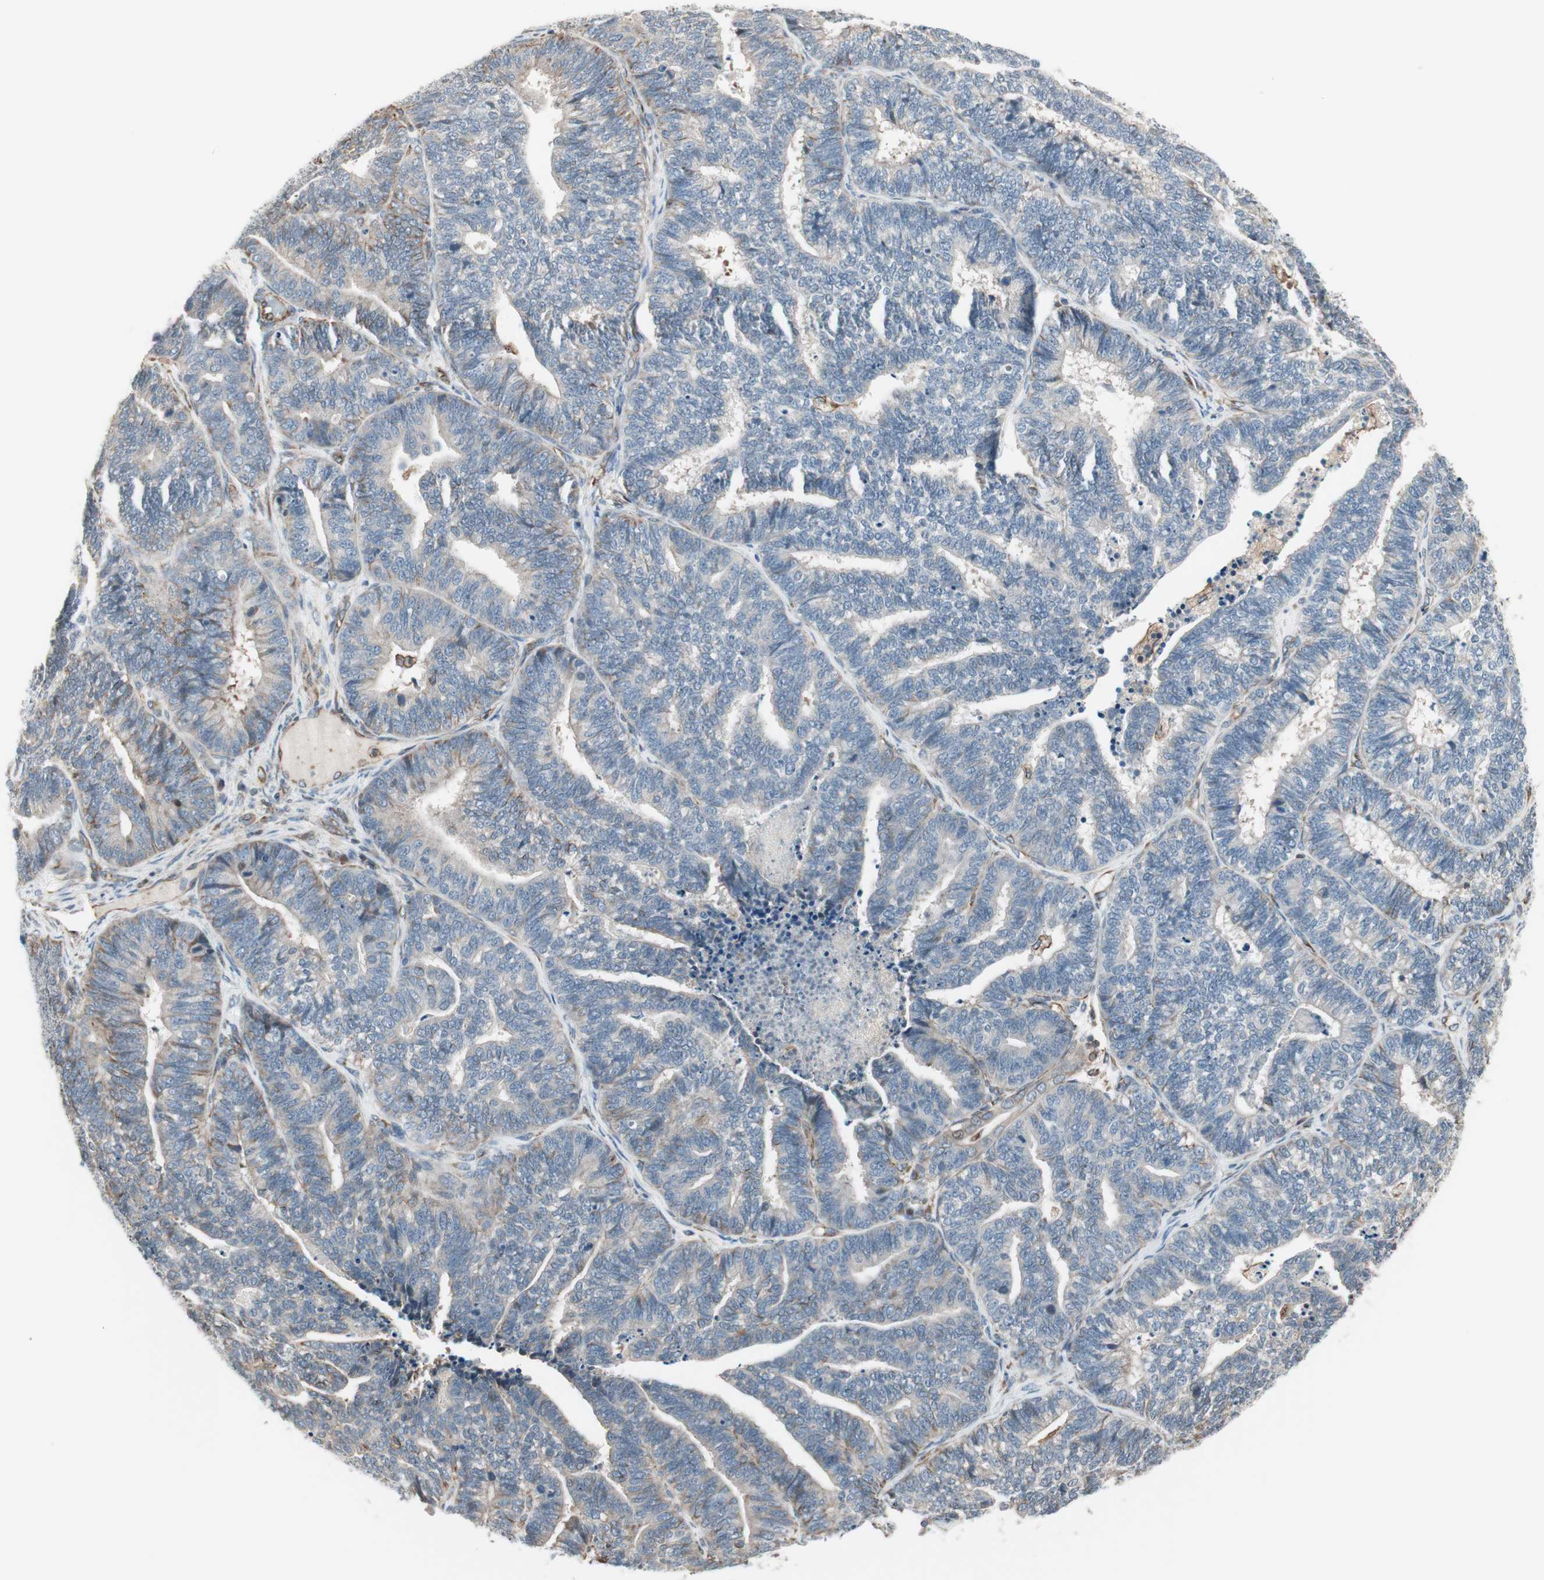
{"staining": {"intensity": "weak", "quantity": "25%-75%", "location": "cytoplasmic/membranous"}, "tissue": "endometrial cancer", "cell_type": "Tumor cells", "image_type": "cancer", "snomed": [{"axis": "morphology", "description": "Adenocarcinoma, NOS"}, {"axis": "topography", "description": "Endometrium"}], "caption": "The micrograph displays immunohistochemical staining of endometrial cancer (adenocarcinoma). There is weak cytoplasmic/membranous staining is identified in approximately 25%-75% of tumor cells.", "gene": "MAD2L2", "patient": {"sex": "female", "age": 70}}